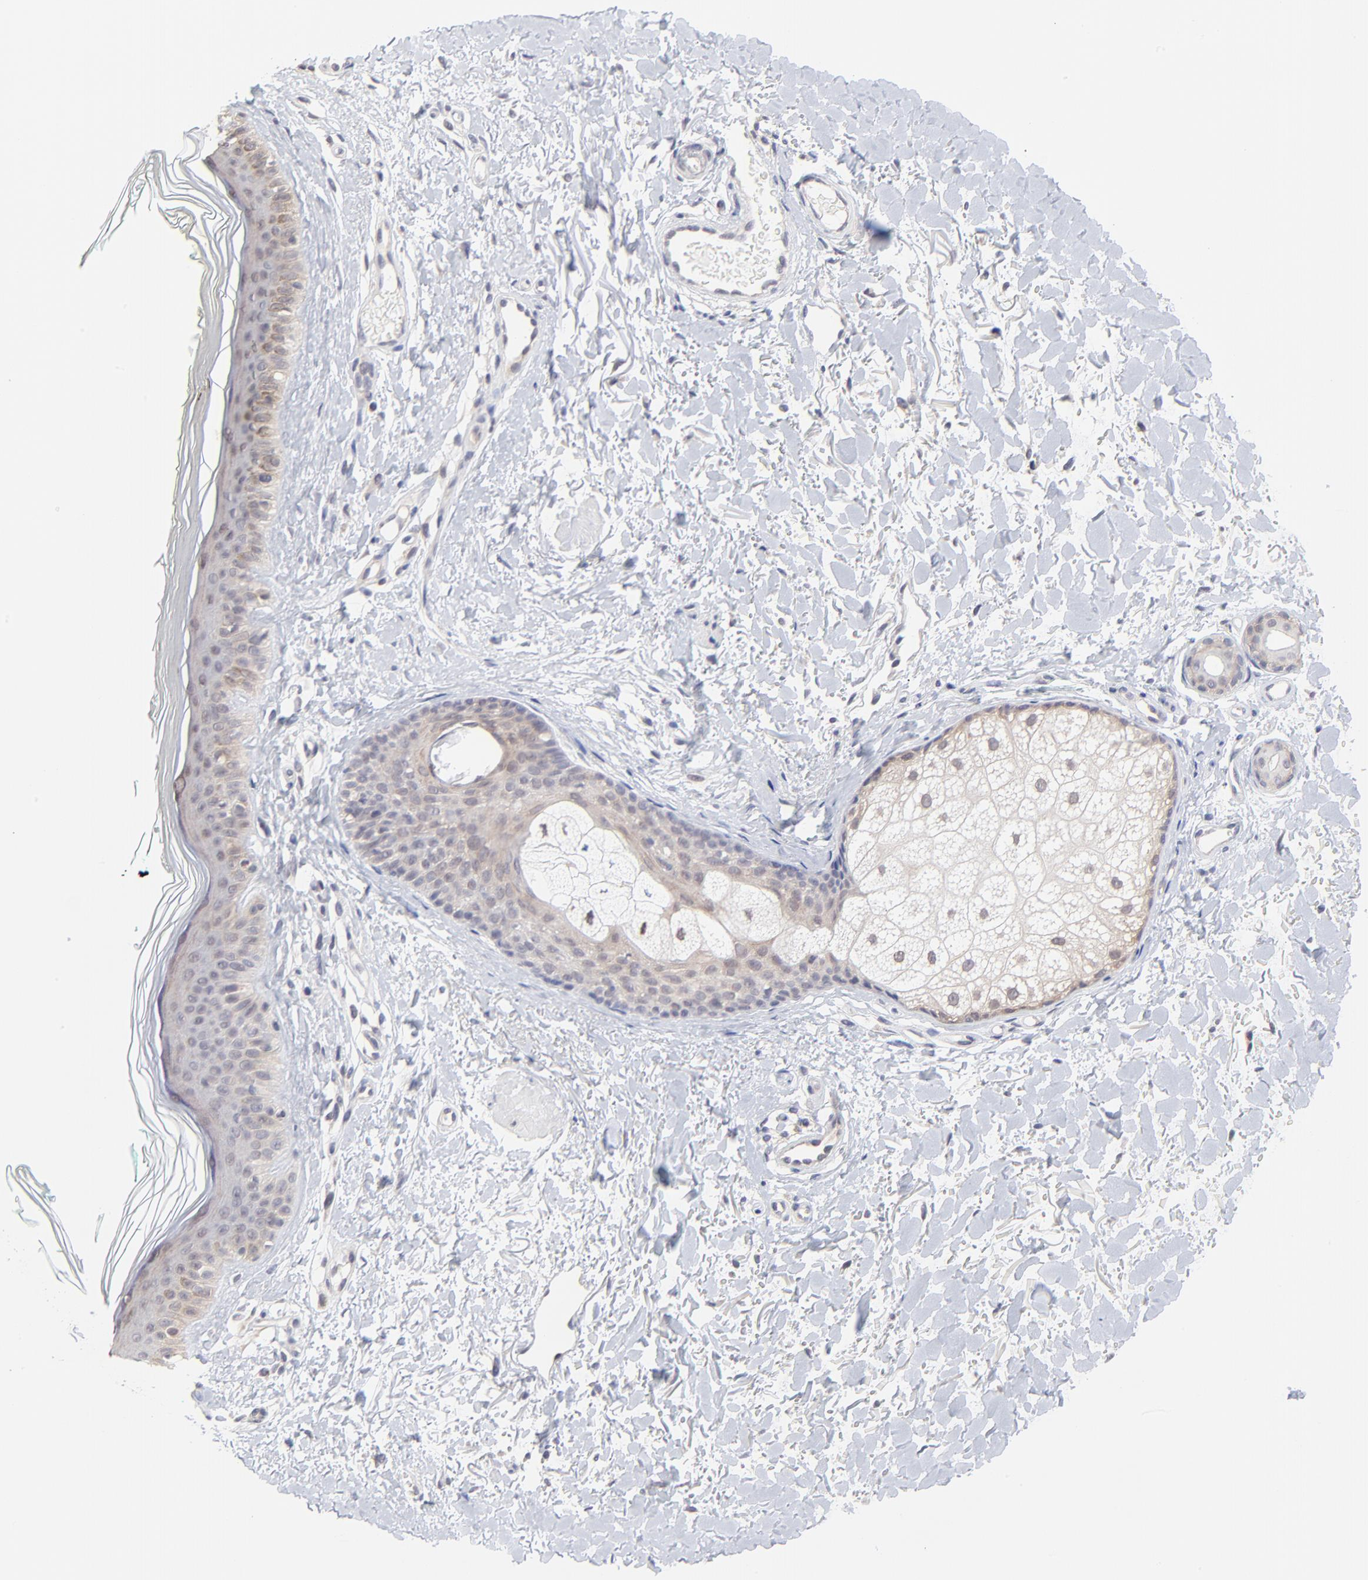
{"staining": {"intensity": "negative", "quantity": "none", "location": "none"}, "tissue": "skin", "cell_type": "Fibroblasts", "image_type": "normal", "snomed": [{"axis": "morphology", "description": "Normal tissue, NOS"}, {"axis": "topography", "description": "Skin"}], "caption": "A high-resolution image shows immunohistochemistry (IHC) staining of unremarkable skin, which exhibits no significant positivity in fibroblasts.", "gene": "FBXO8", "patient": {"sex": "male", "age": 71}}